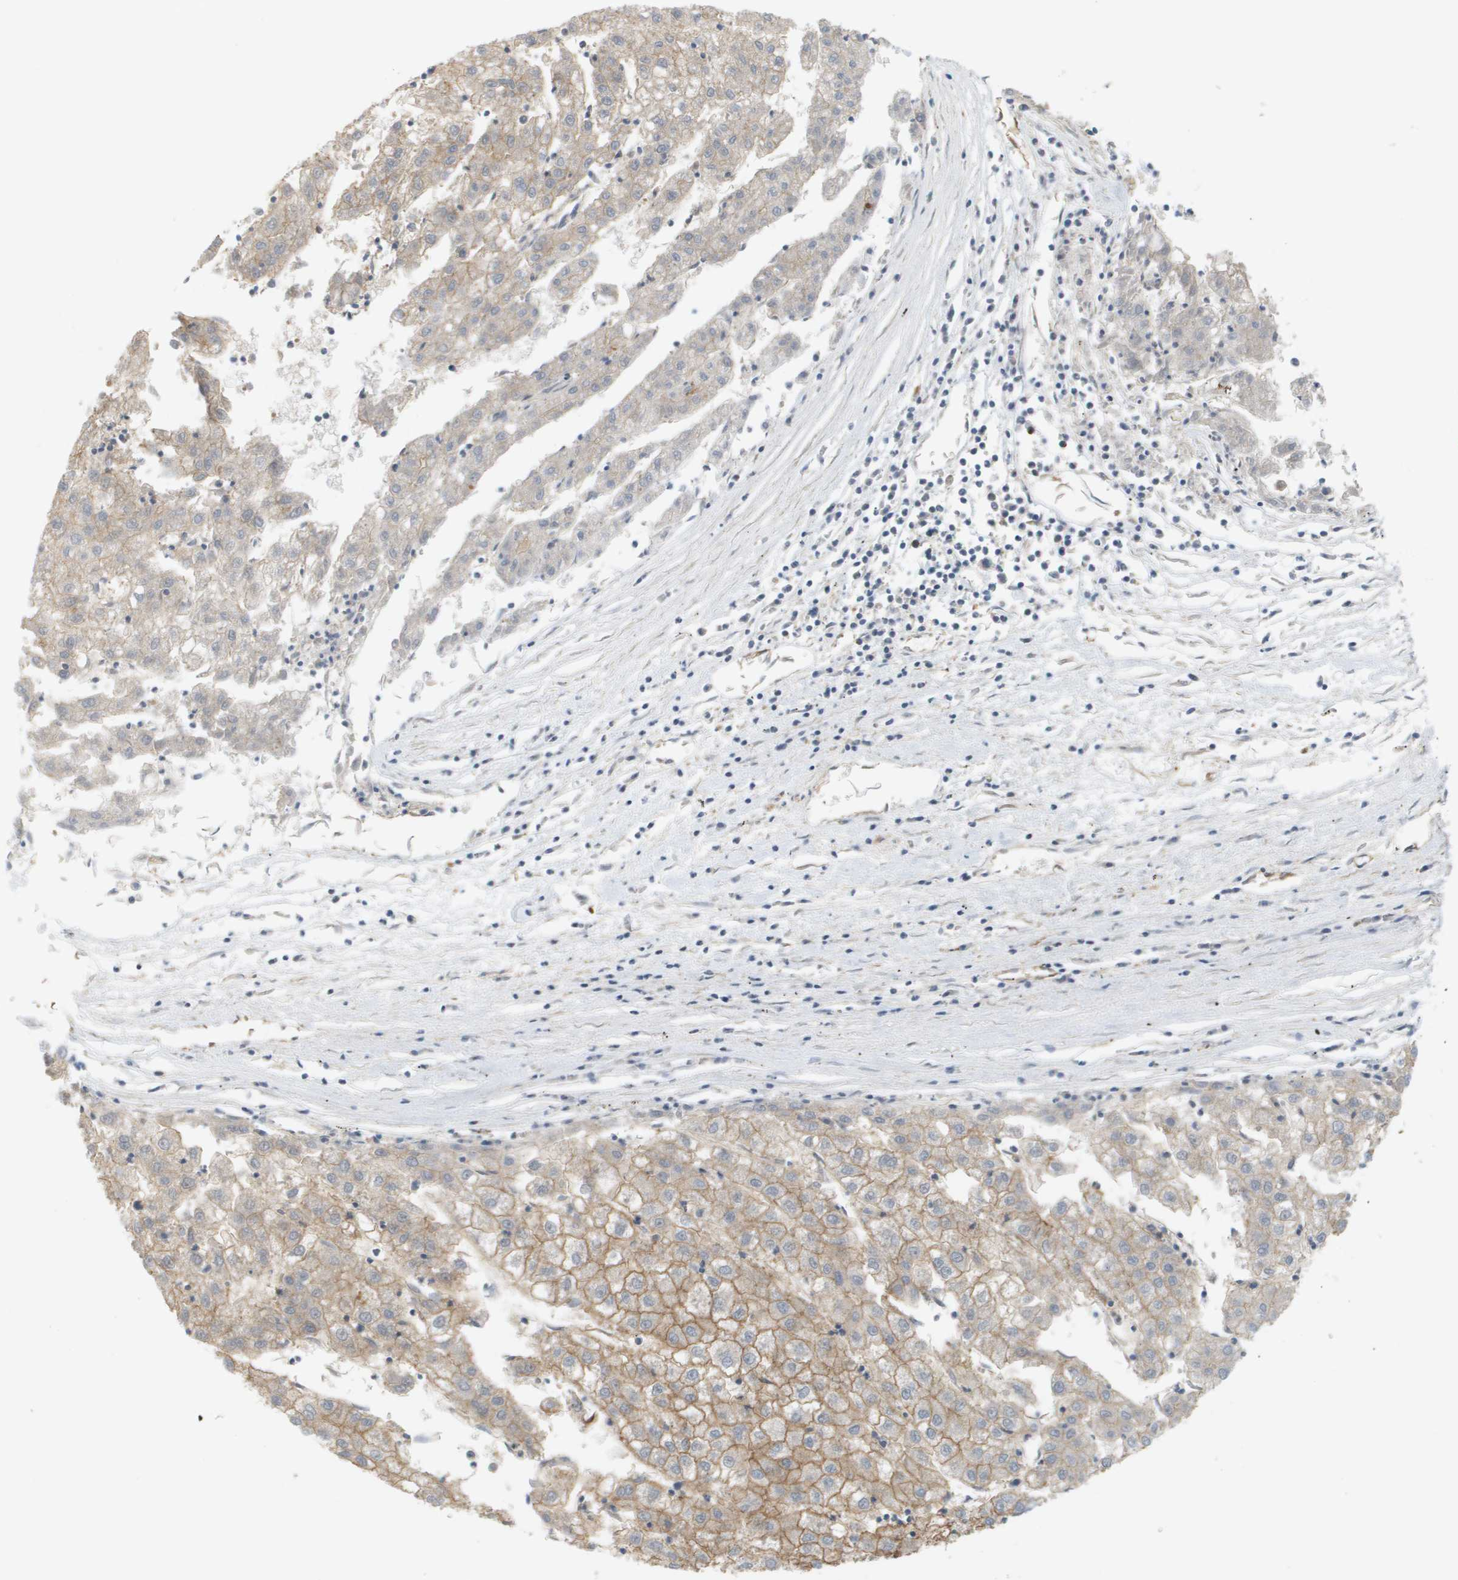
{"staining": {"intensity": "weak", "quantity": ">75%", "location": "cytoplasmic/membranous"}, "tissue": "liver cancer", "cell_type": "Tumor cells", "image_type": "cancer", "snomed": [{"axis": "morphology", "description": "Carcinoma, Hepatocellular, NOS"}, {"axis": "topography", "description": "Liver"}], "caption": "About >75% of tumor cells in liver hepatocellular carcinoma show weak cytoplasmic/membranous protein positivity as visualized by brown immunohistochemical staining.", "gene": "SGMS2", "patient": {"sex": "male", "age": 72}}